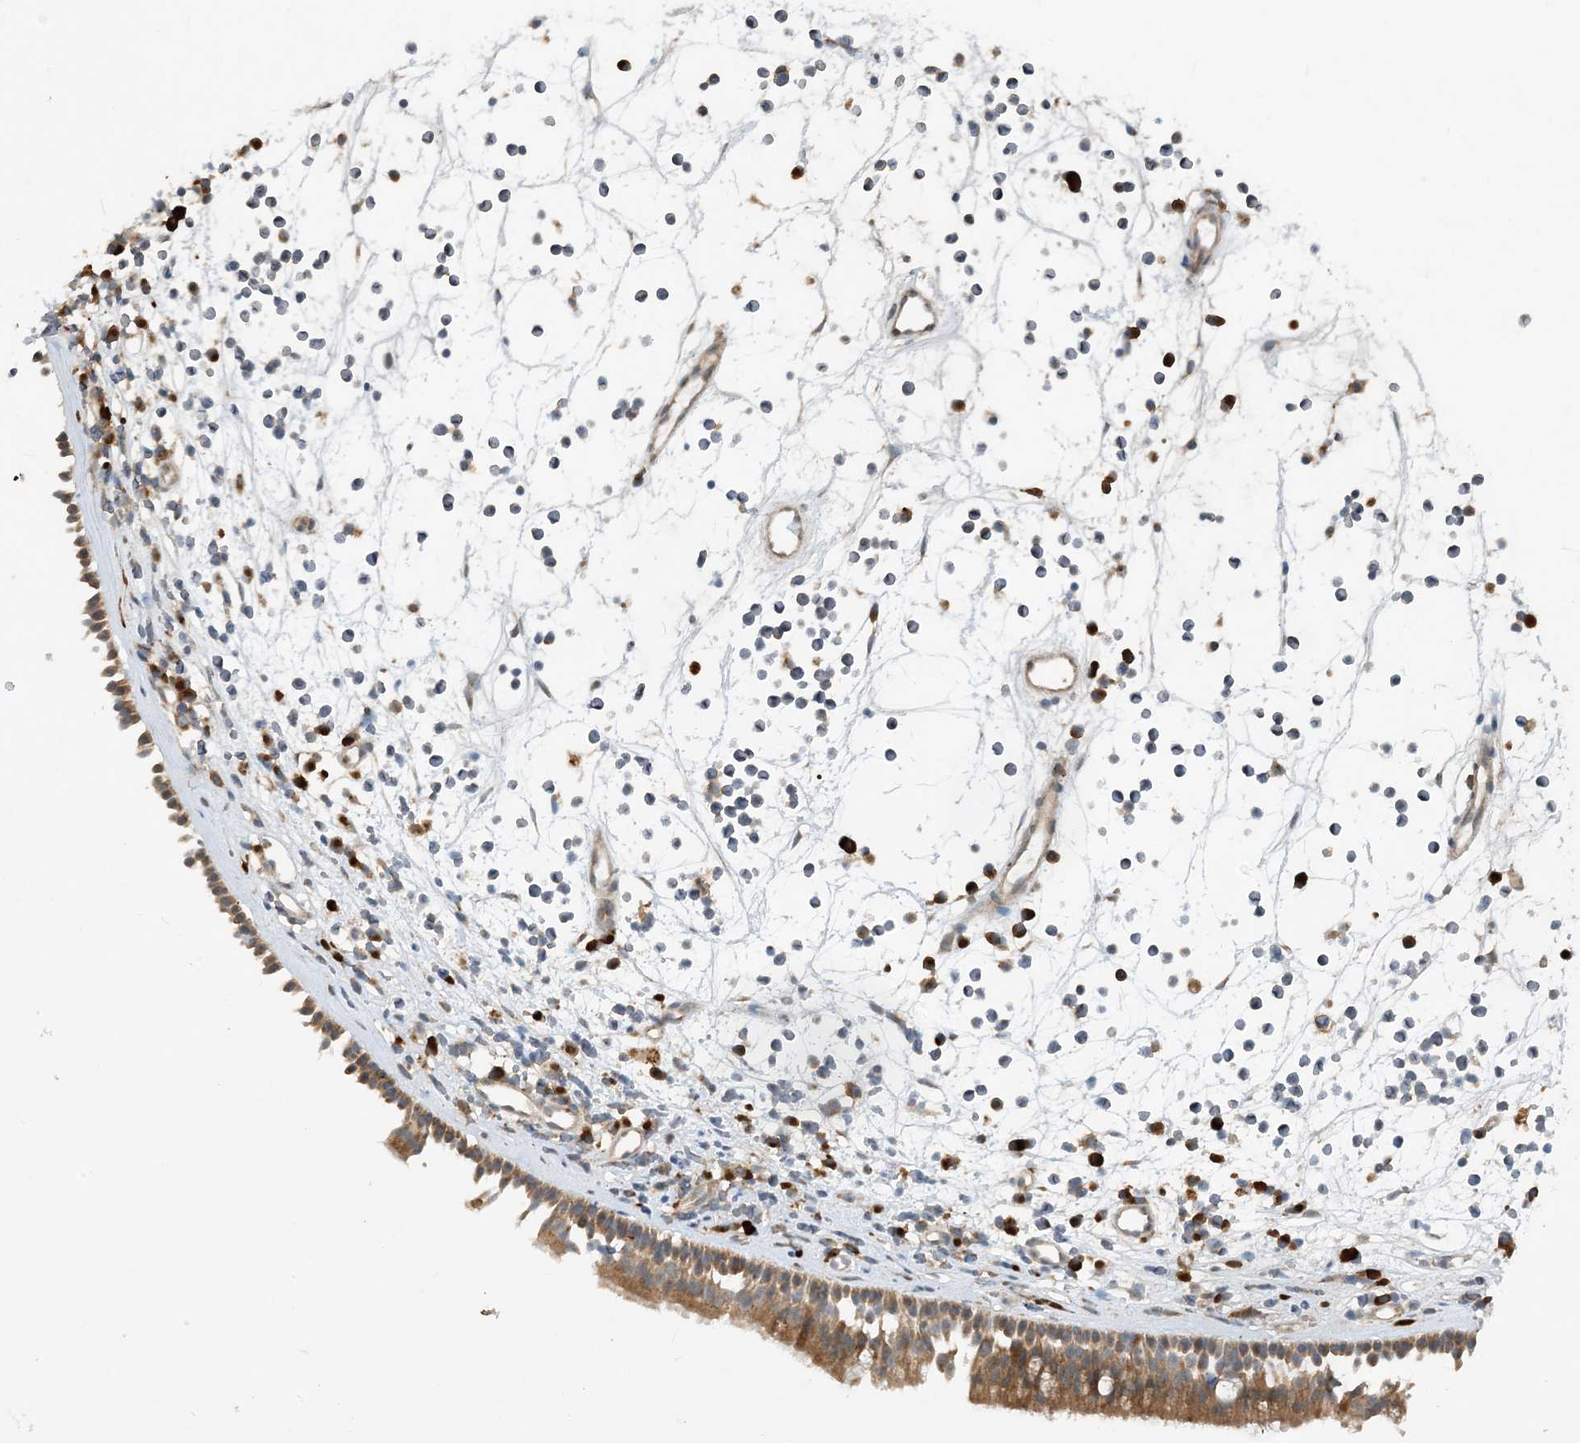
{"staining": {"intensity": "moderate", "quantity": ">75%", "location": "cytoplasmic/membranous"}, "tissue": "nasopharynx", "cell_type": "Respiratory epithelial cells", "image_type": "normal", "snomed": [{"axis": "morphology", "description": "Normal tissue, NOS"}, {"axis": "morphology", "description": "Inflammation, NOS"}, {"axis": "morphology", "description": "Malignant melanoma, Metastatic site"}, {"axis": "topography", "description": "Nasopharynx"}], "caption": "A brown stain highlights moderate cytoplasmic/membranous expression of a protein in respiratory epithelial cells of benign nasopharynx. The staining was performed using DAB (3,3'-diaminobenzidine) to visualize the protein expression in brown, while the nuclei were stained in blue with hematoxylin (Magnification: 20x).", "gene": "PHOSPHO2", "patient": {"sex": "male", "age": 70}}